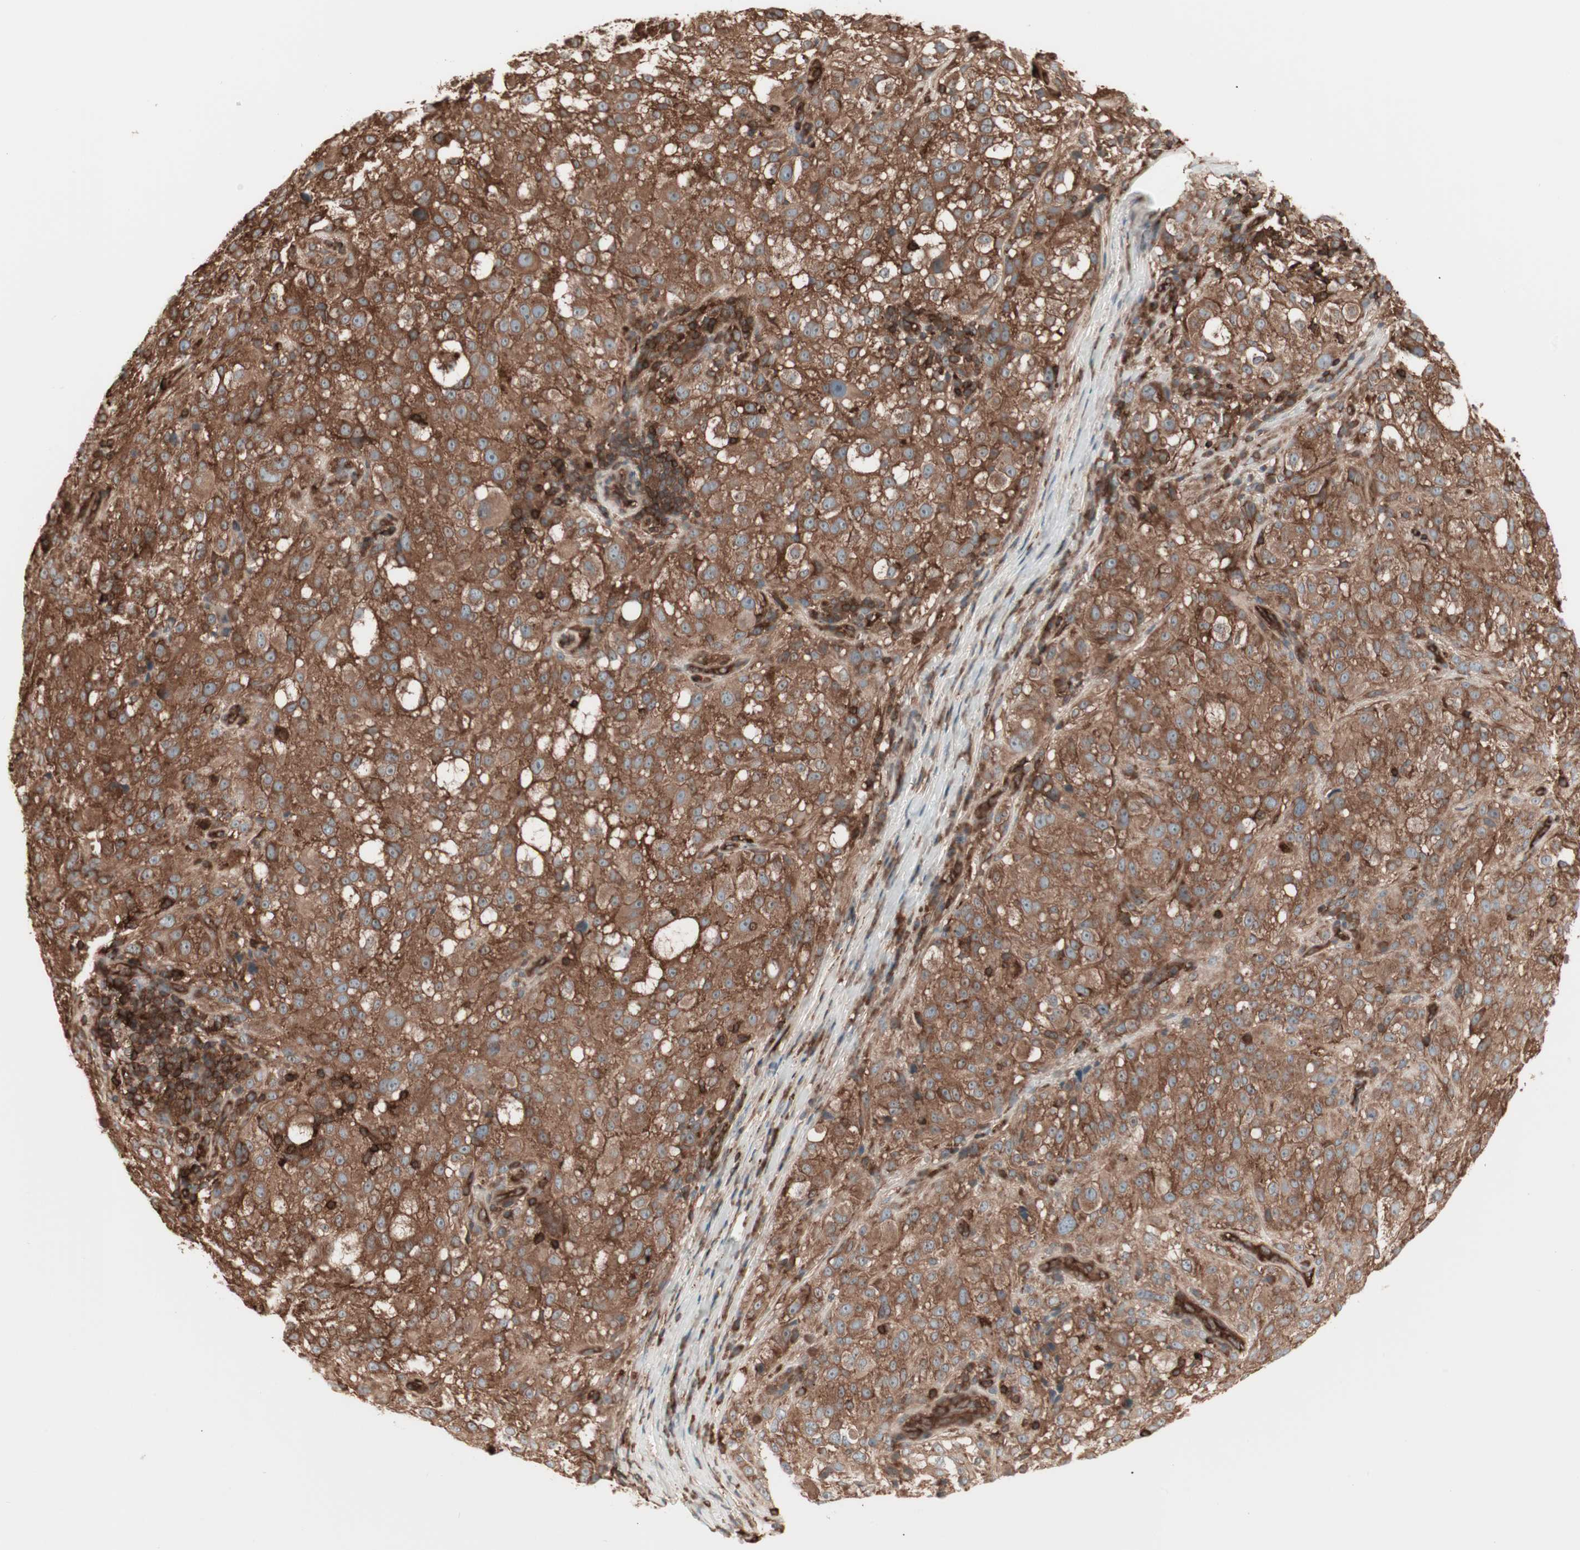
{"staining": {"intensity": "strong", "quantity": ">75%", "location": "cytoplasmic/membranous"}, "tissue": "melanoma", "cell_type": "Tumor cells", "image_type": "cancer", "snomed": [{"axis": "morphology", "description": "Necrosis, NOS"}, {"axis": "morphology", "description": "Malignant melanoma, NOS"}, {"axis": "topography", "description": "Skin"}], "caption": "Protein analysis of melanoma tissue displays strong cytoplasmic/membranous expression in approximately >75% of tumor cells. (DAB IHC with brightfield microscopy, high magnification).", "gene": "TCP11L1", "patient": {"sex": "female", "age": 87}}